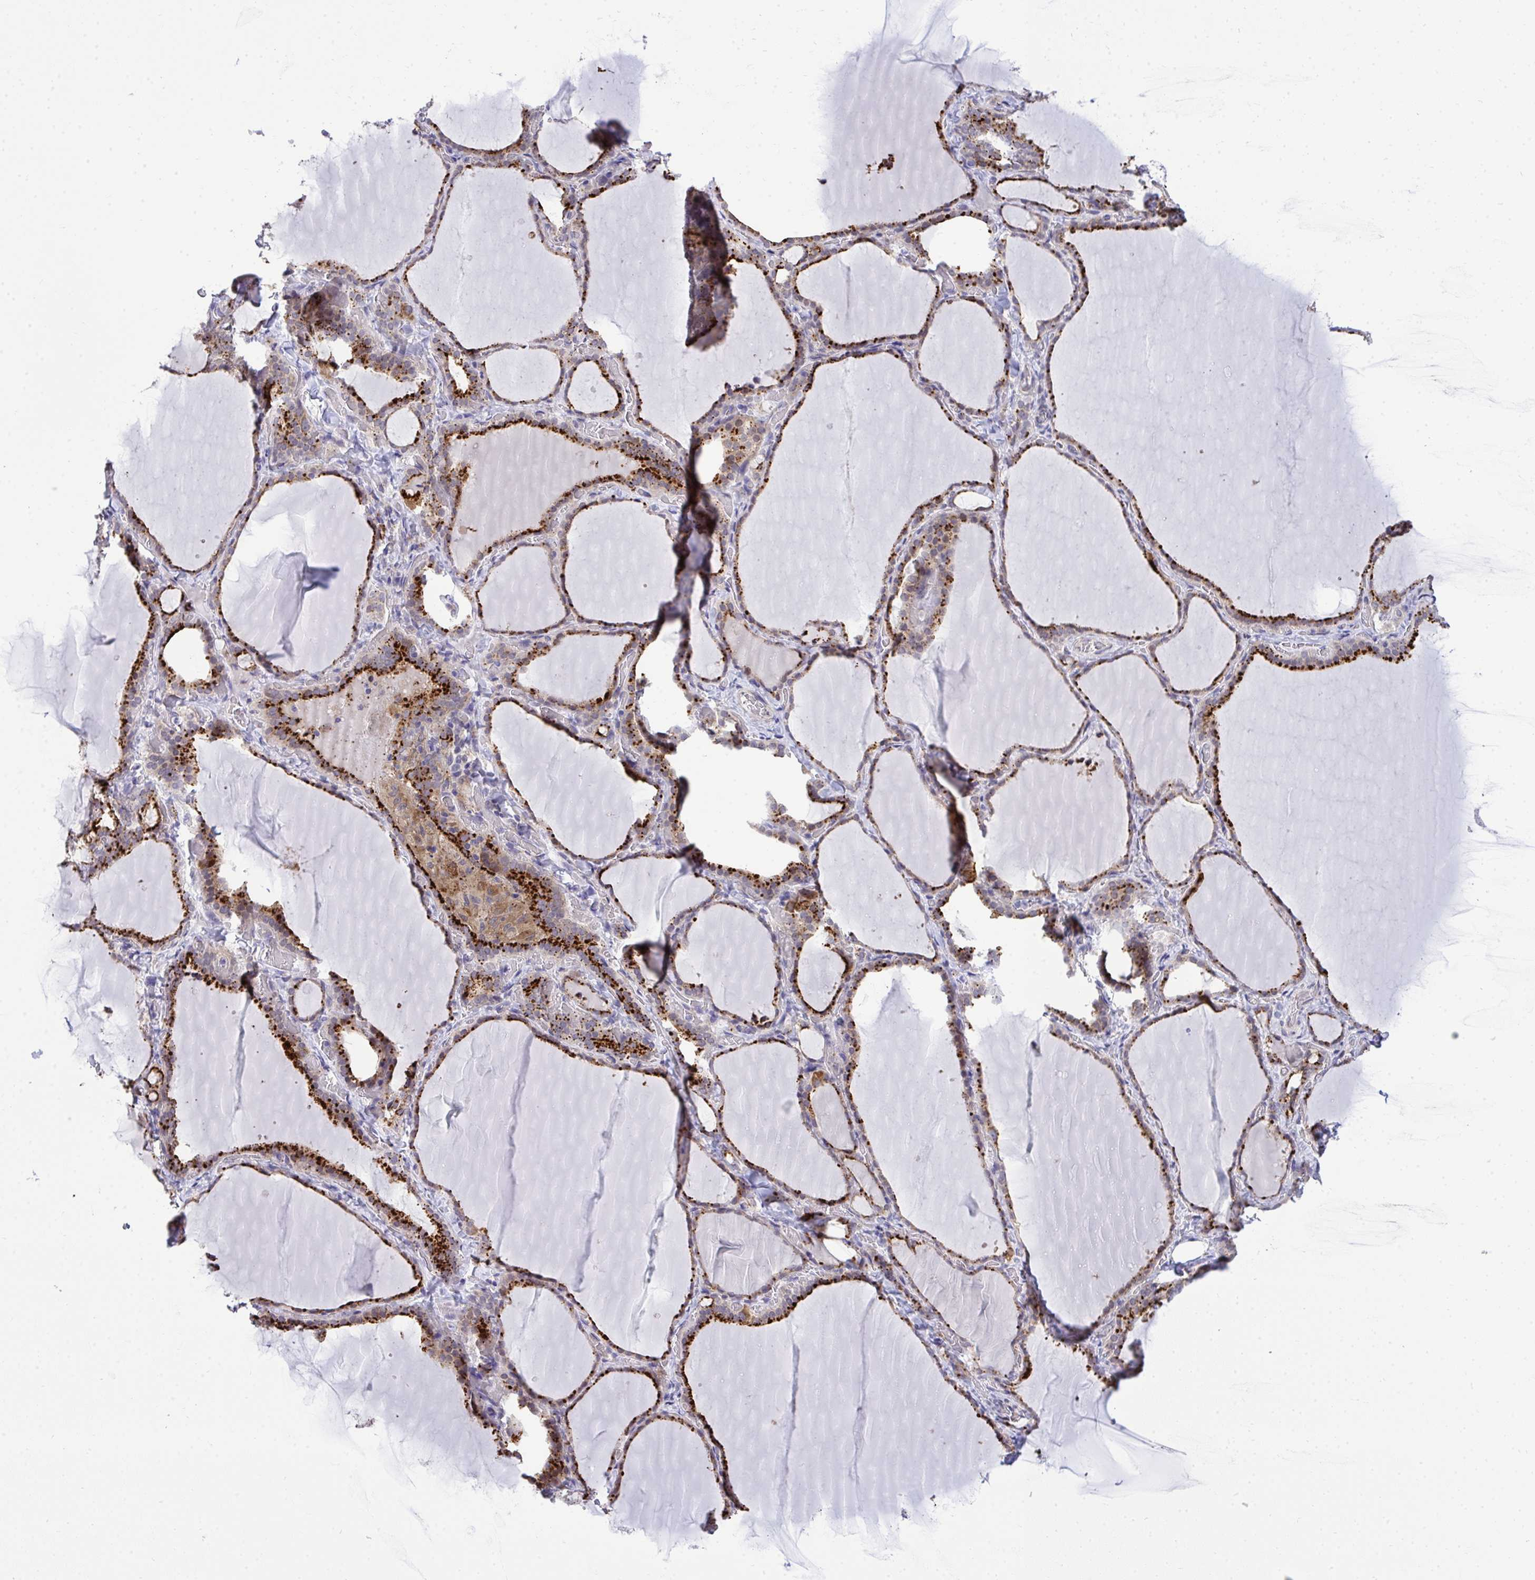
{"staining": {"intensity": "strong", "quantity": ">75%", "location": "cytoplasmic/membranous"}, "tissue": "thyroid gland", "cell_type": "Glandular cells", "image_type": "normal", "snomed": [{"axis": "morphology", "description": "Normal tissue, NOS"}, {"axis": "topography", "description": "Thyroid gland"}], "caption": "Protein positivity by IHC displays strong cytoplasmic/membranous staining in about >75% of glandular cells in benign thyroid gland. Nuclei are stained in blue.", "gene": "XAF1", "patient": {"sex": "female", "age": 22}}